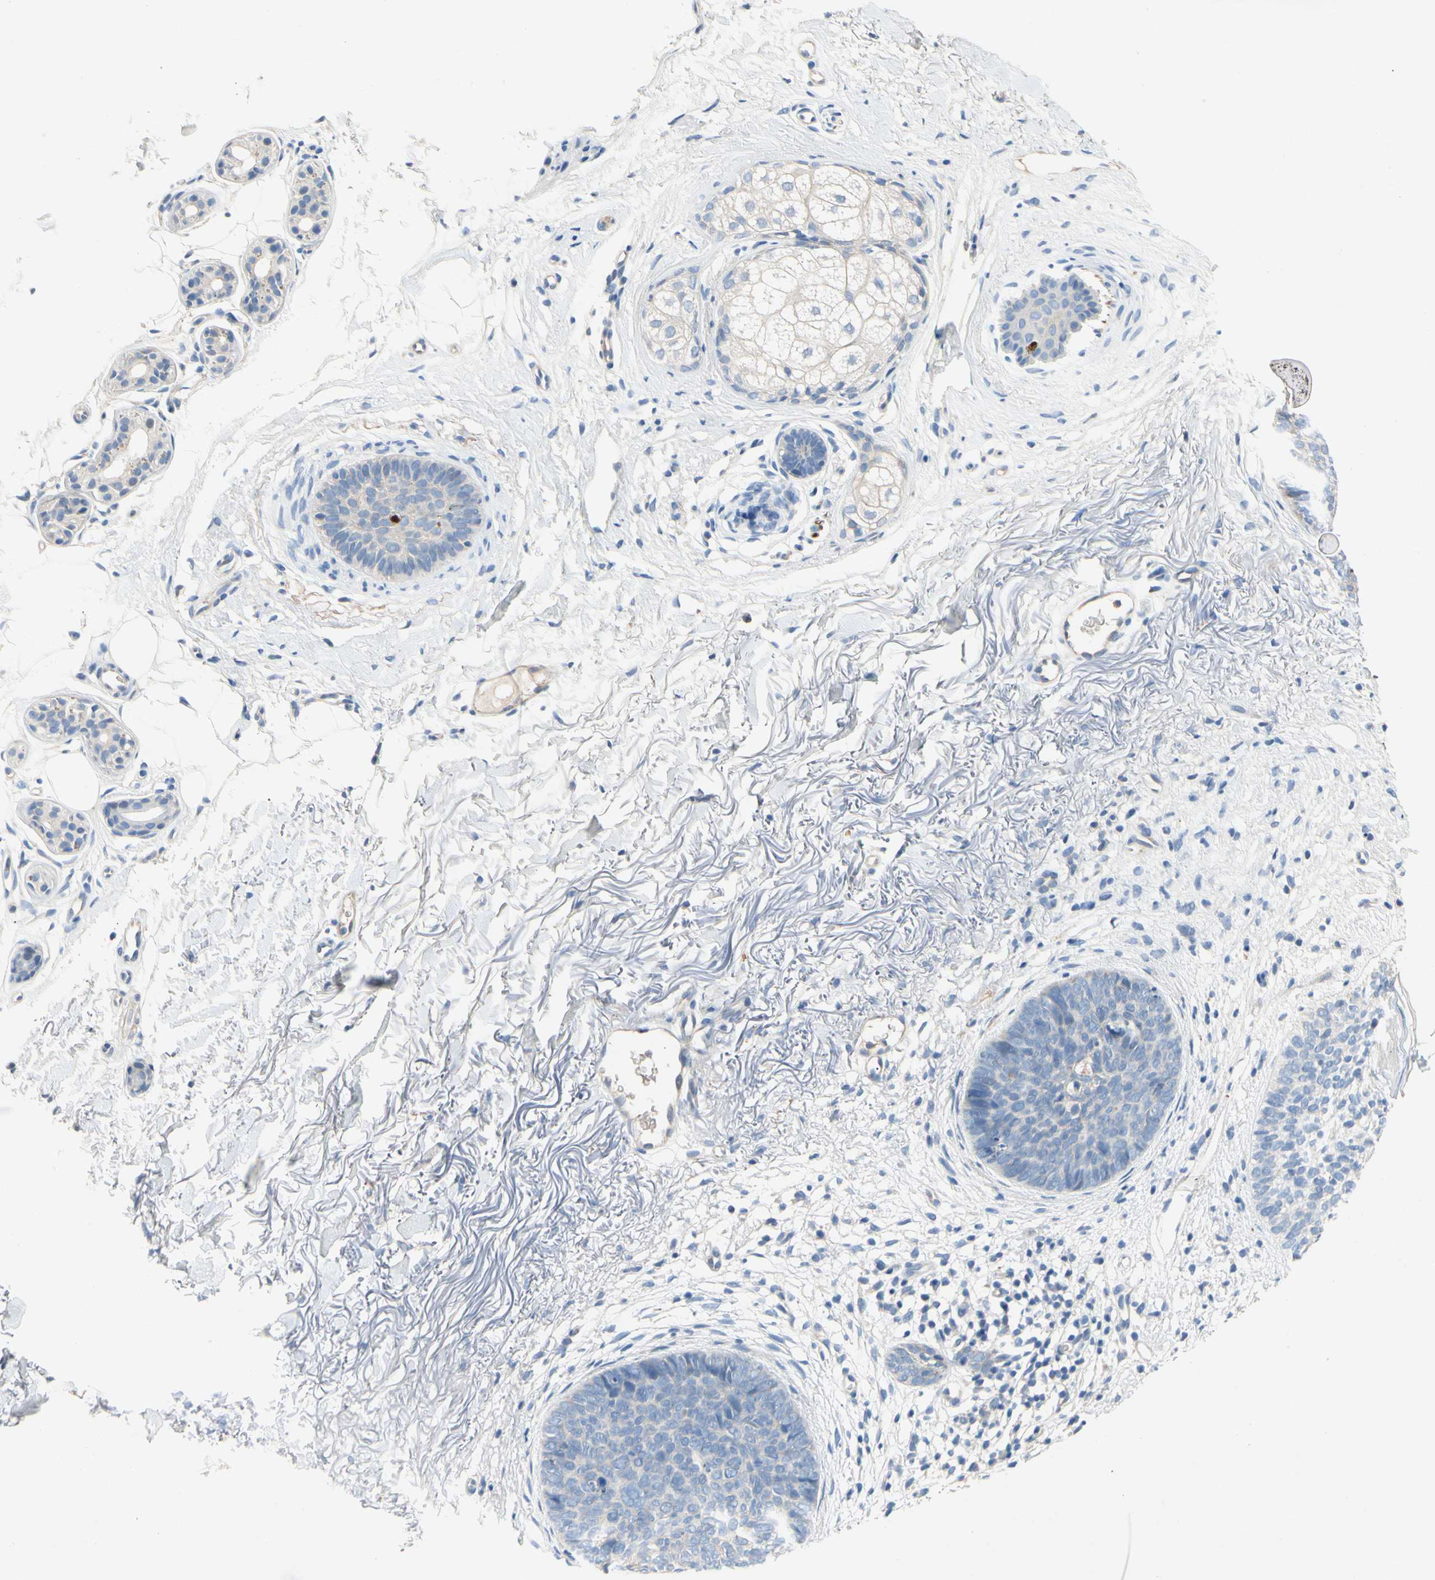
{"staining": {"intensity": "negative", "quantity": "none", "location": "none"}, "tissue": "skin cancer", "cell_type": "Tumor cells", "image_type": "cancer", "snomed": [{"axis": "morphology", "description": "Basal cell carcinoma"}, {"axis": "topography", "description": "Skin"}], "caption": "High magnification brightfield microscopy of basal cell carcinoma (skin) stained with DAB (3,3'-diaminobenzidine) (brown) and counterstained with hematoxylin (blue): tumor cells show no significant expression. (DAB IHC with hematoxylin counter stain).", "gene": "CCM2L", "patient": {"sex": "female", "age": 70}}